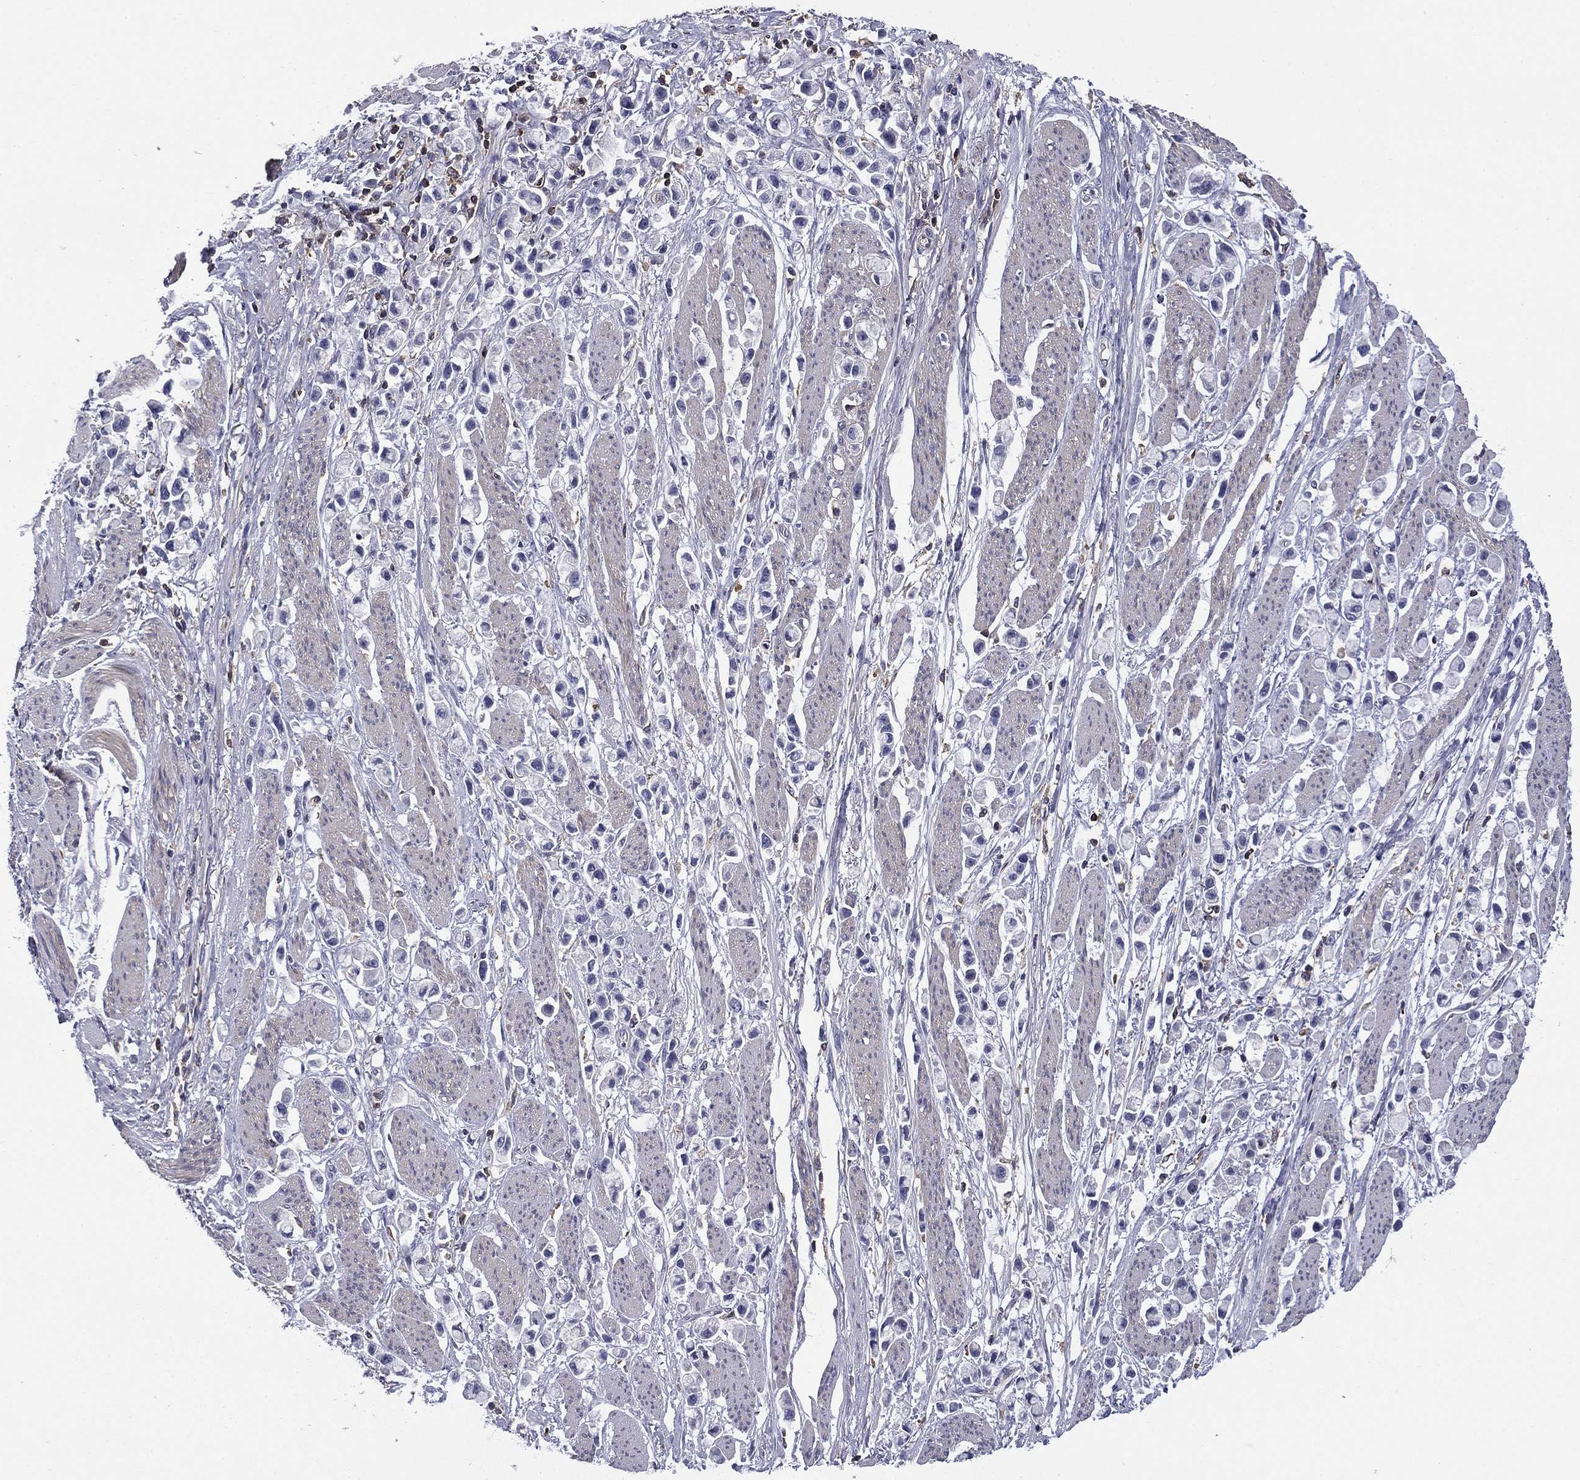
{"staining": {"intensity": "negative", "quantity": "none", "location": "none"}, "tissue": "stomach cancer", "cell_type": "Tumor cells", "image_type": "cancer", "snomed": [{"axis": "morphology", "description": "Adenocarcinoma, NOS"}, {"axis": "topography", "description": "Stomach"}], "caption": "High power microscopy histopathology image of an immunohistochemistry (IHC) histopathology image of adenocarcinoma (stomach), revealing no significant staining in tumor cells.", "gene": "ARHGAP45", "patient": {"sex": "female", "age": 81}}